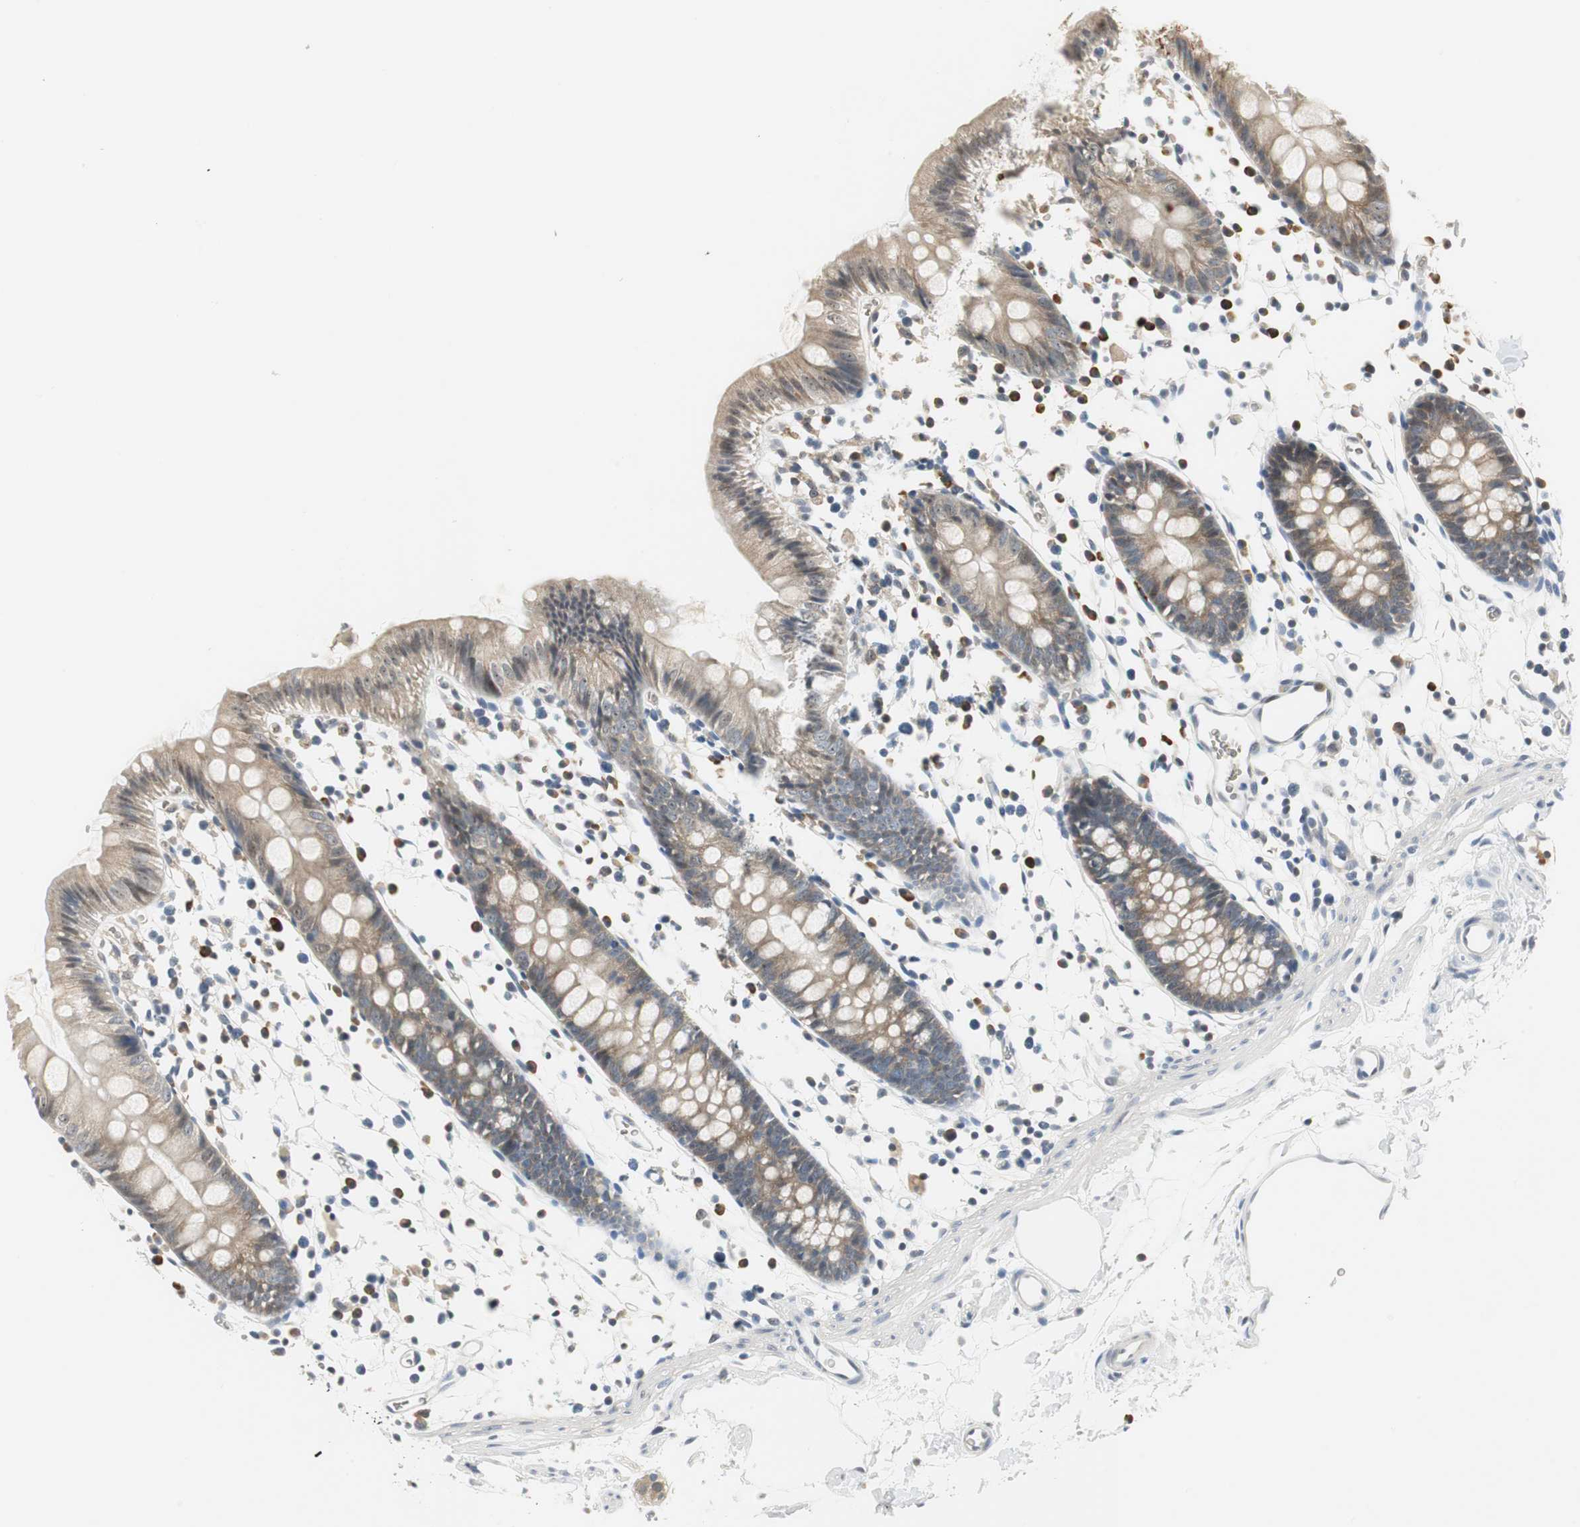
{"staining": {"intensity": "negative", "quantity": "none", "location": "none"}, "tissue": "colon", "cell_type": "Endothelial cells", "image_type": "normal", "snomed": [{"axis": "morphology", "description": "Normal tissue, NOS"}, {"axis": "topography", "description": "Colon"}], "caption": "This is an IHC image of unremarkable human colon. There is no staining in endothelial cells.", "gene": "CCT5", "patient": {"sex": "male", "age": 14}}